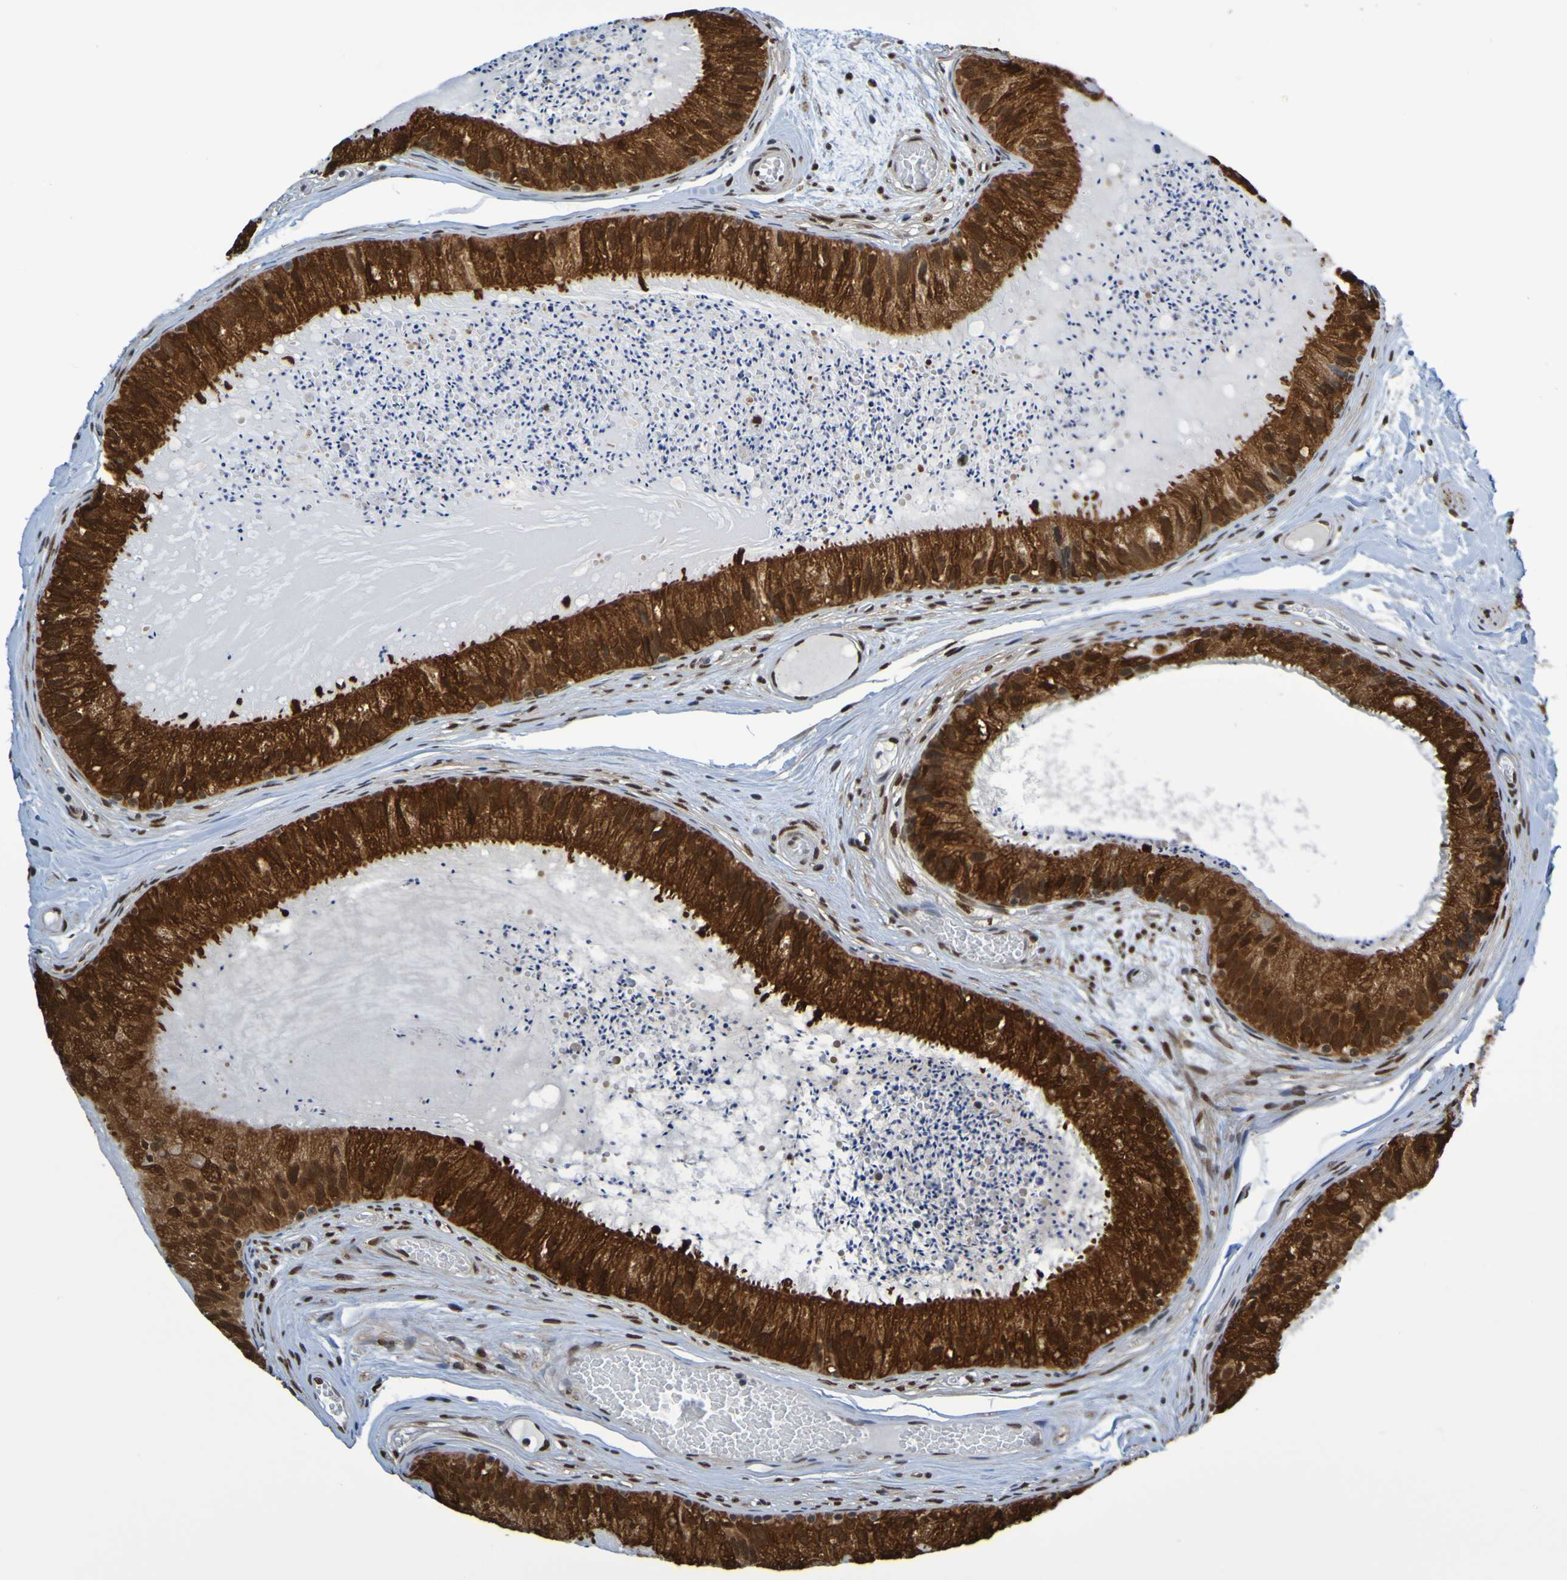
{"staining": {"intensity": "strong", "quantity": ">75%", "location": "cytoplasmic/membranous,nuclear"}, "tissue": "epididymis", "cell_type": "Glandular cells", "image_type": "normal", "snomed": [{"axis": "morphology", "description": "Normal tissue, NOS"}, {"axis": "topography", "description": "Epididymis"}], "caption": "The micrograph shows immunohistochemical staining of normal epididymis. There is strong cytoplasmic/membranous,nuclear staining is seen in about >75% of glandular cells. (Stains: DAB in brown, nuclei in blue, Microscopy: brightfield microscopy at high magnification).", "gene": "HDAC2", "patient": {"sex": "male", "age": 31}}